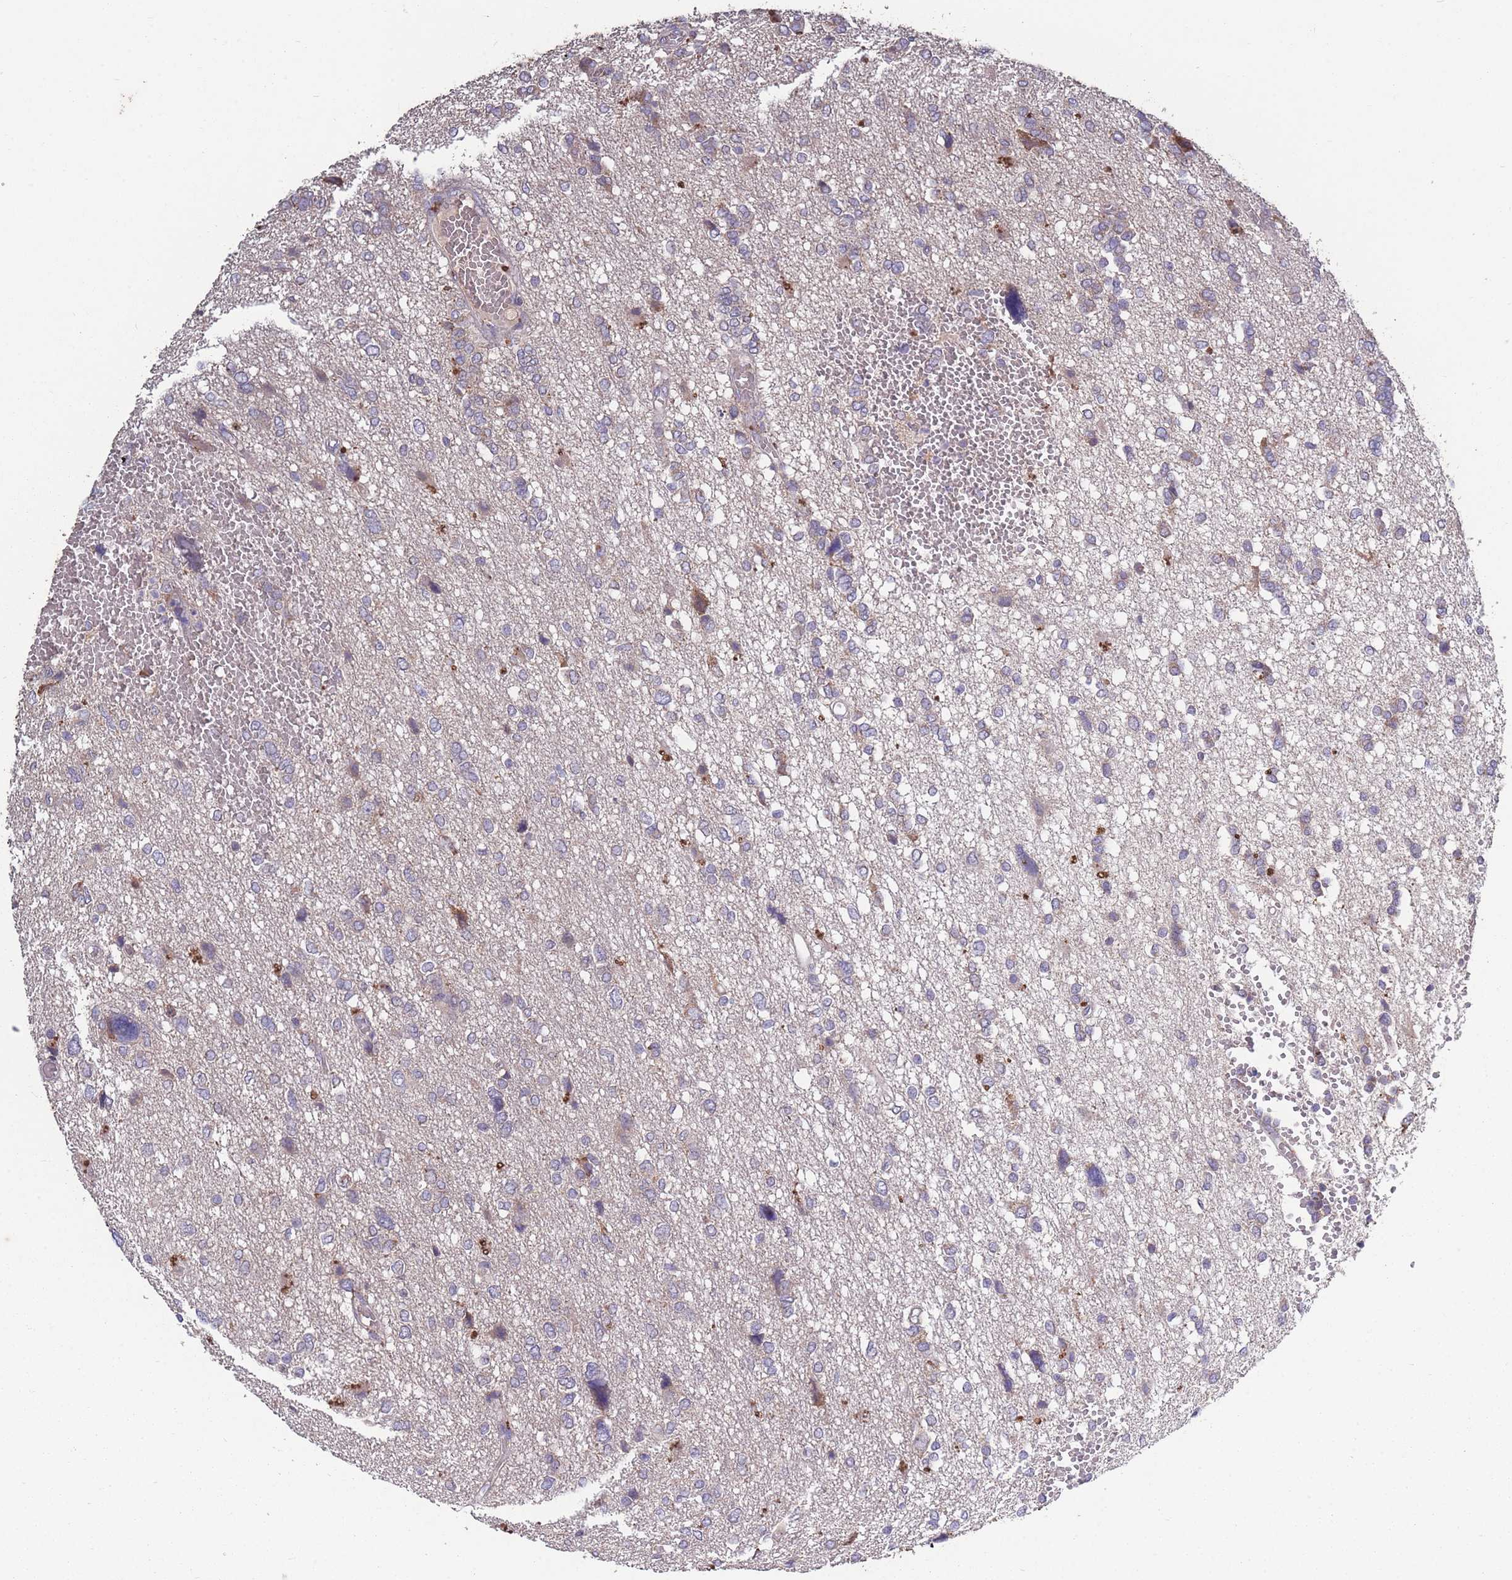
{"staining": {"intensity": "moderate", "quantity": "<25%", "location": "cytoplasmic/membranous"}, "tissue": "glioma", "cell_type": "Tumor cells", "image_type": "cancer", "snomed": [{"axis": "morphology", "description": "Glioma, malignant, High grade"}, {"axis": "topography", "description": "Brain"}], "caption": "DAB (3,3'-diaminobenzidine) immunohistochemical staining of human malignant glioma (high-grade) shows moderate cytoplasmic/membranous protein expression in approximately <25% of tumor cells.", "gene": "STIM2", "patient": {"sex": "female", "age": 59}}